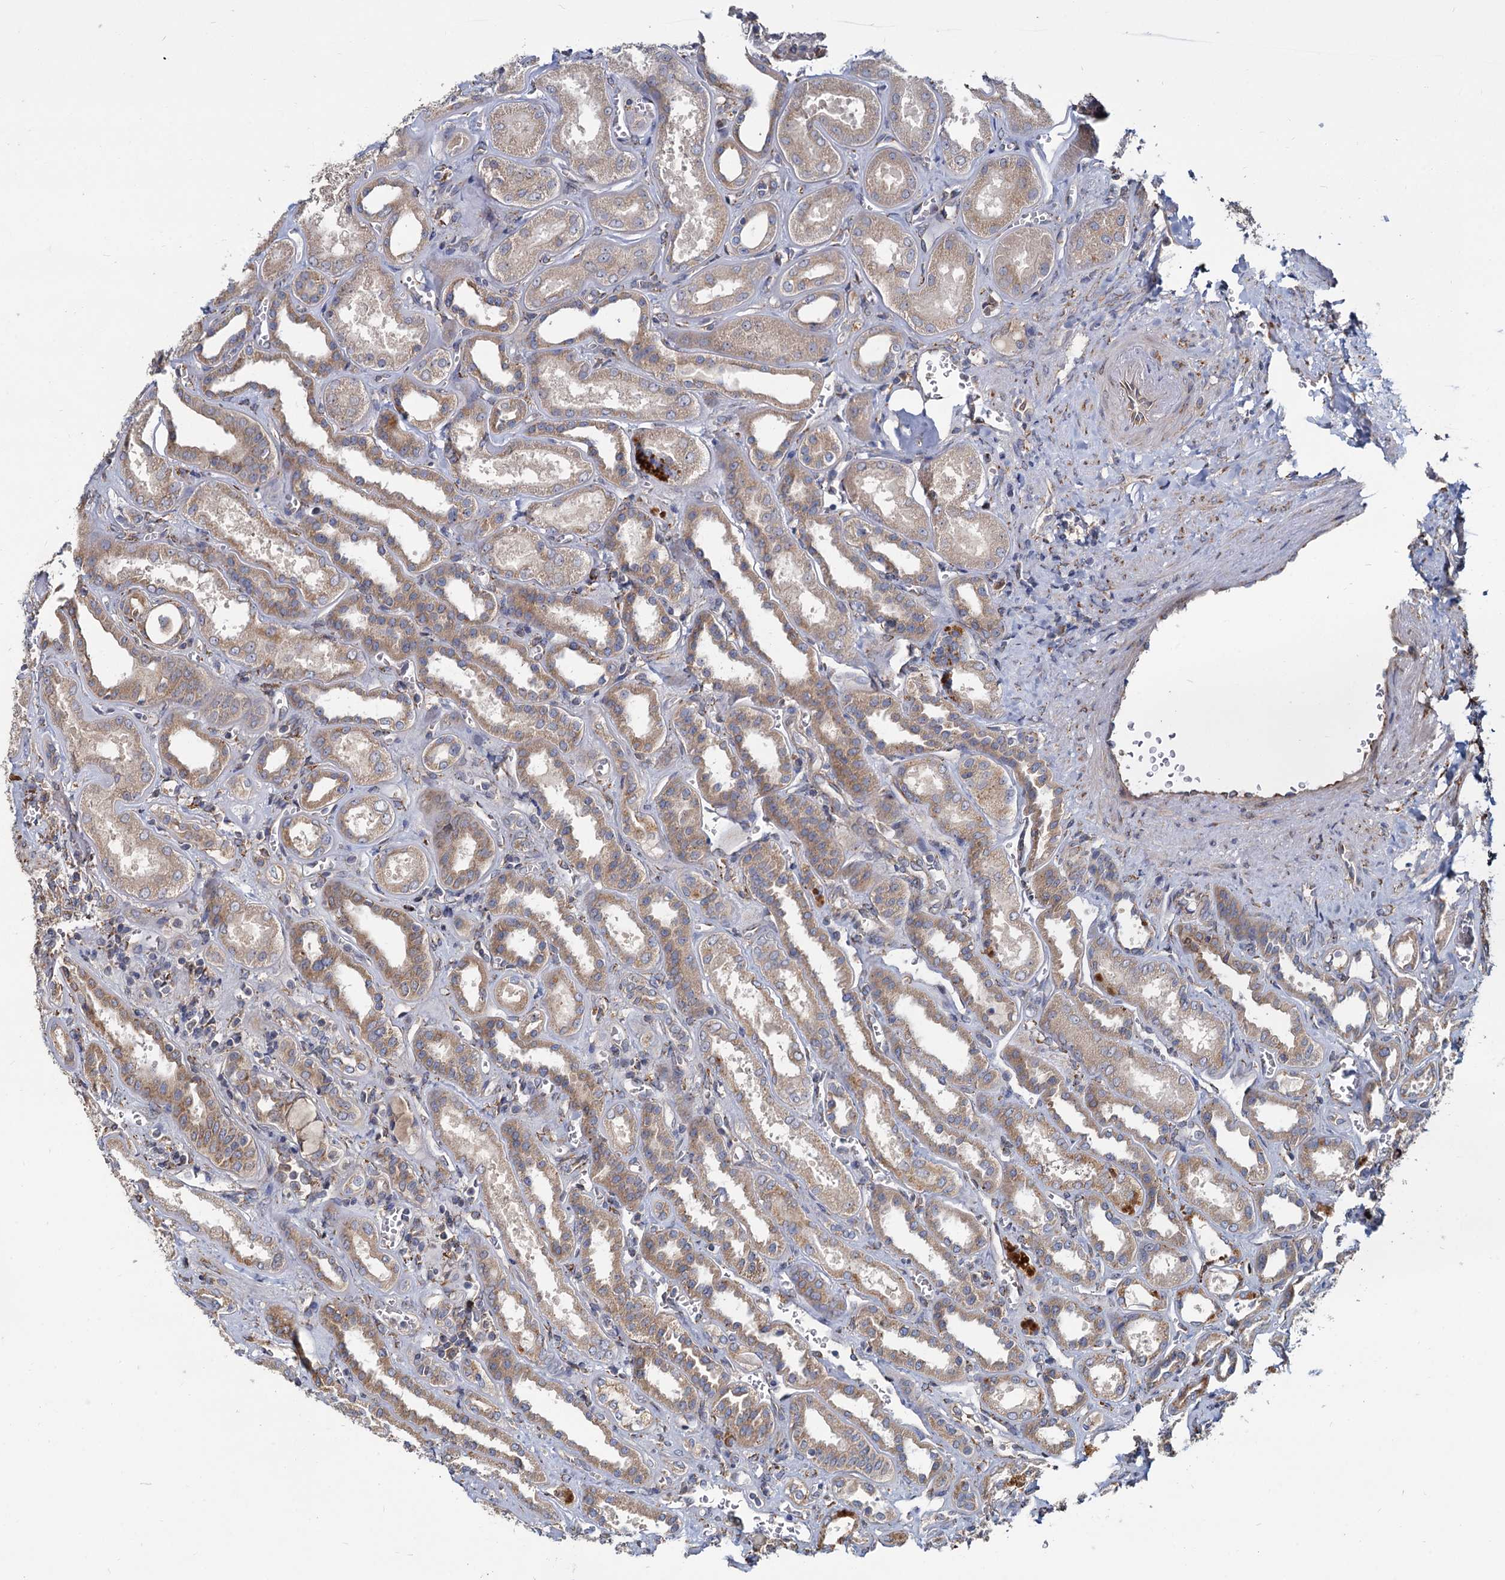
{"staining": {"intensity": "moderate", "quantity": "25%-75%", "location": "cytoplasmic/membranous"}, "tissue": "kidney", "cell_type": "Cells in glomeruli", "image_type": "normal", "snomed": [{"axis": "morphology", "description": "Normal tissue, NOS"}, {"axis": "morphology", "description": "Adenocarcinoma, NOS"}, {"axis": "topography", "description": "Kidney"}], "caption": "Immunohistochemical staining of unremarkable kidney shows 25%-75% levels of moderate cytoplasmic/membranous protein positivity in approximately 25%-75% of cells in glomeruli.", "gene": "LRRC51", "patient": {"sex": "female", "age": 68}}